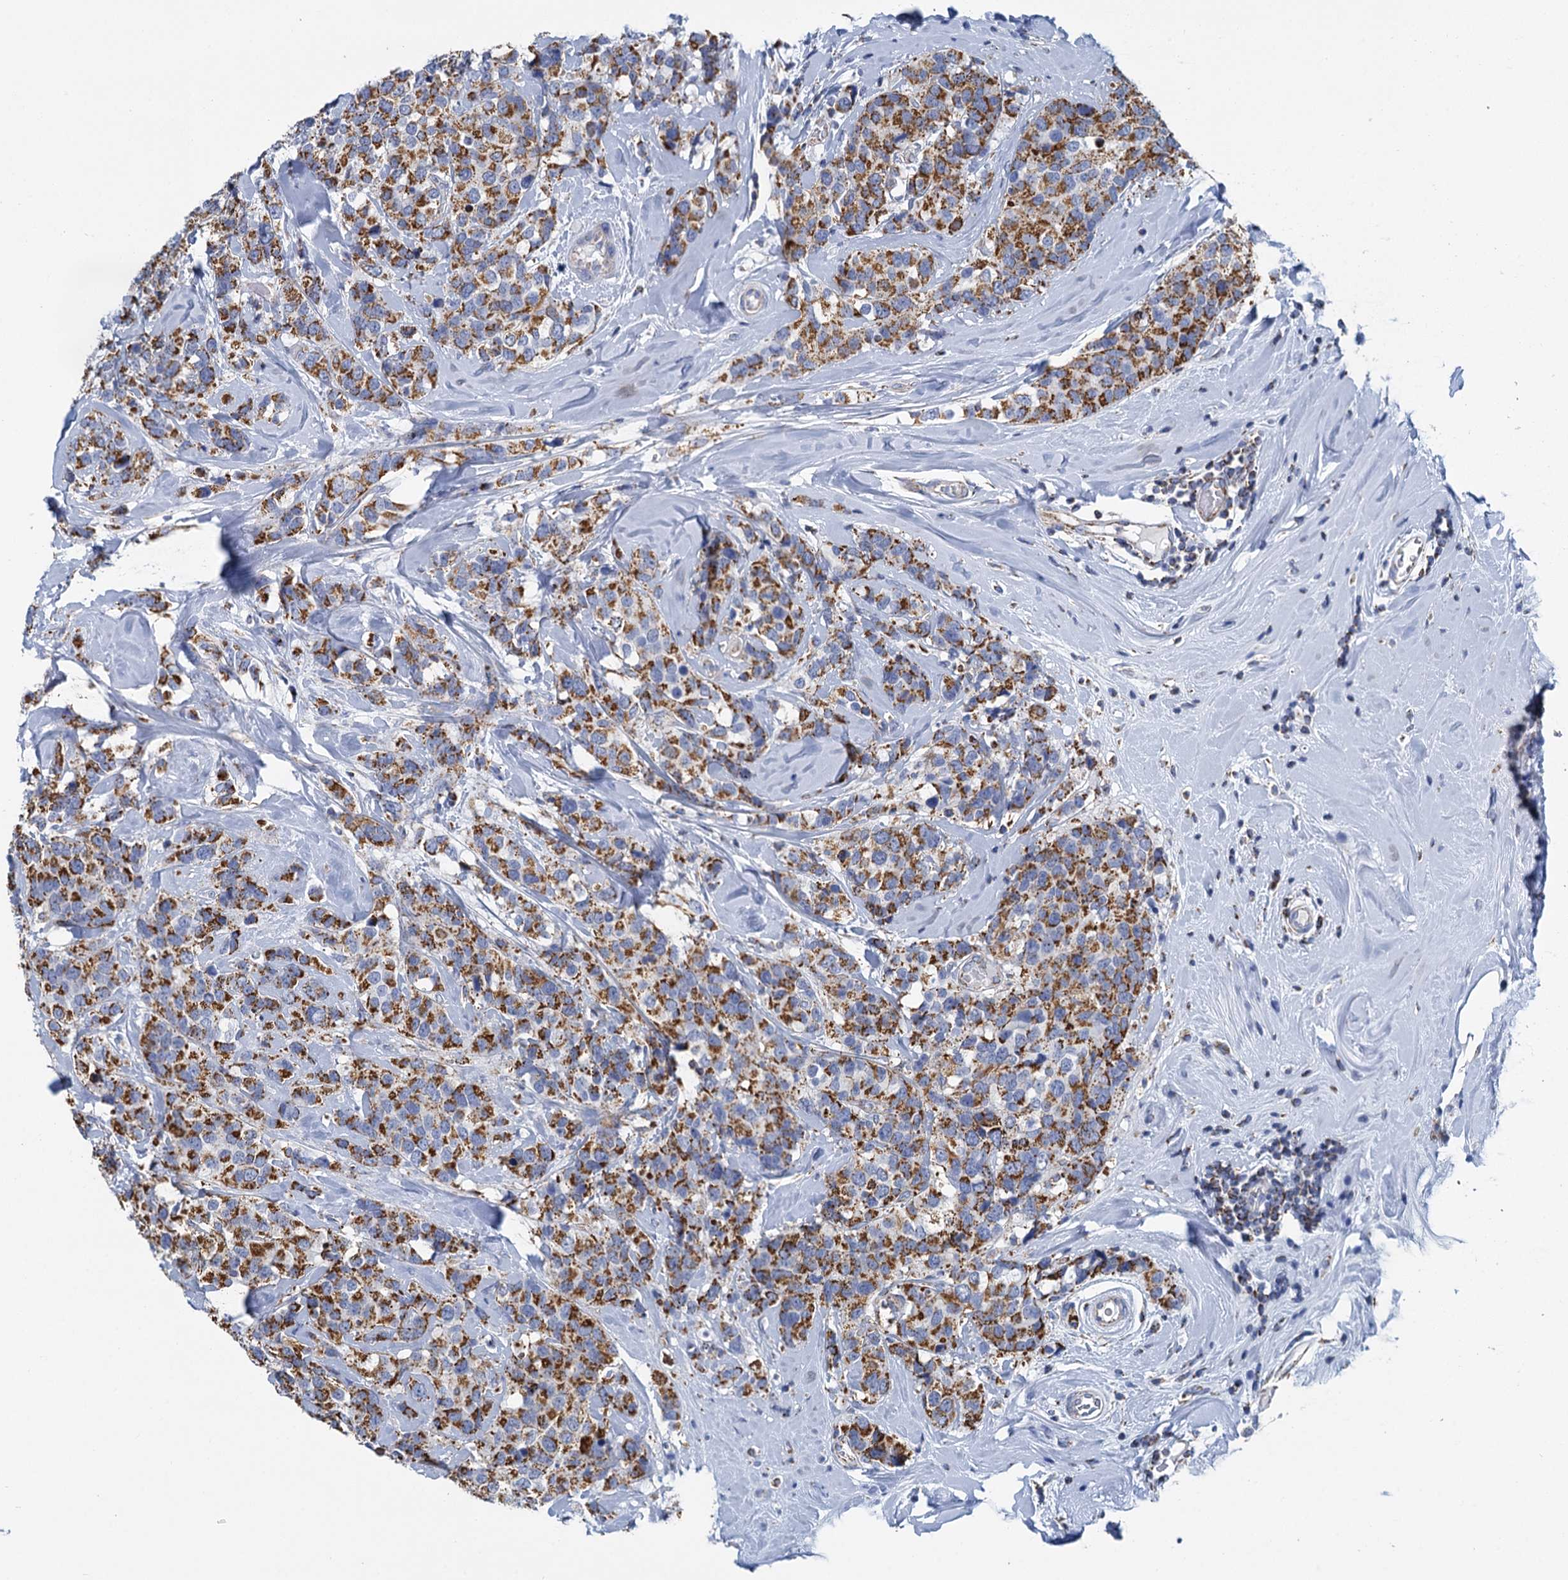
{"staining": {"intensity": "strong", "quantity": ">75%", "location": "cytoplasmic/membranous"}, "tissue": "breast cancer", "cell_type": "Tumor cells", "image_type": "cancer", "snomed": [{"axis": "morphology", "description": "Lobular carcinoma"}, {"axis": "topography", "description": "Breast"}], "caption": "Lobular carcinoma (breast) stained with a protein marker exhibits strong staining in tumor cells.", "gene": "CCP110", "patient": {"sex": "female", "age": 59}}